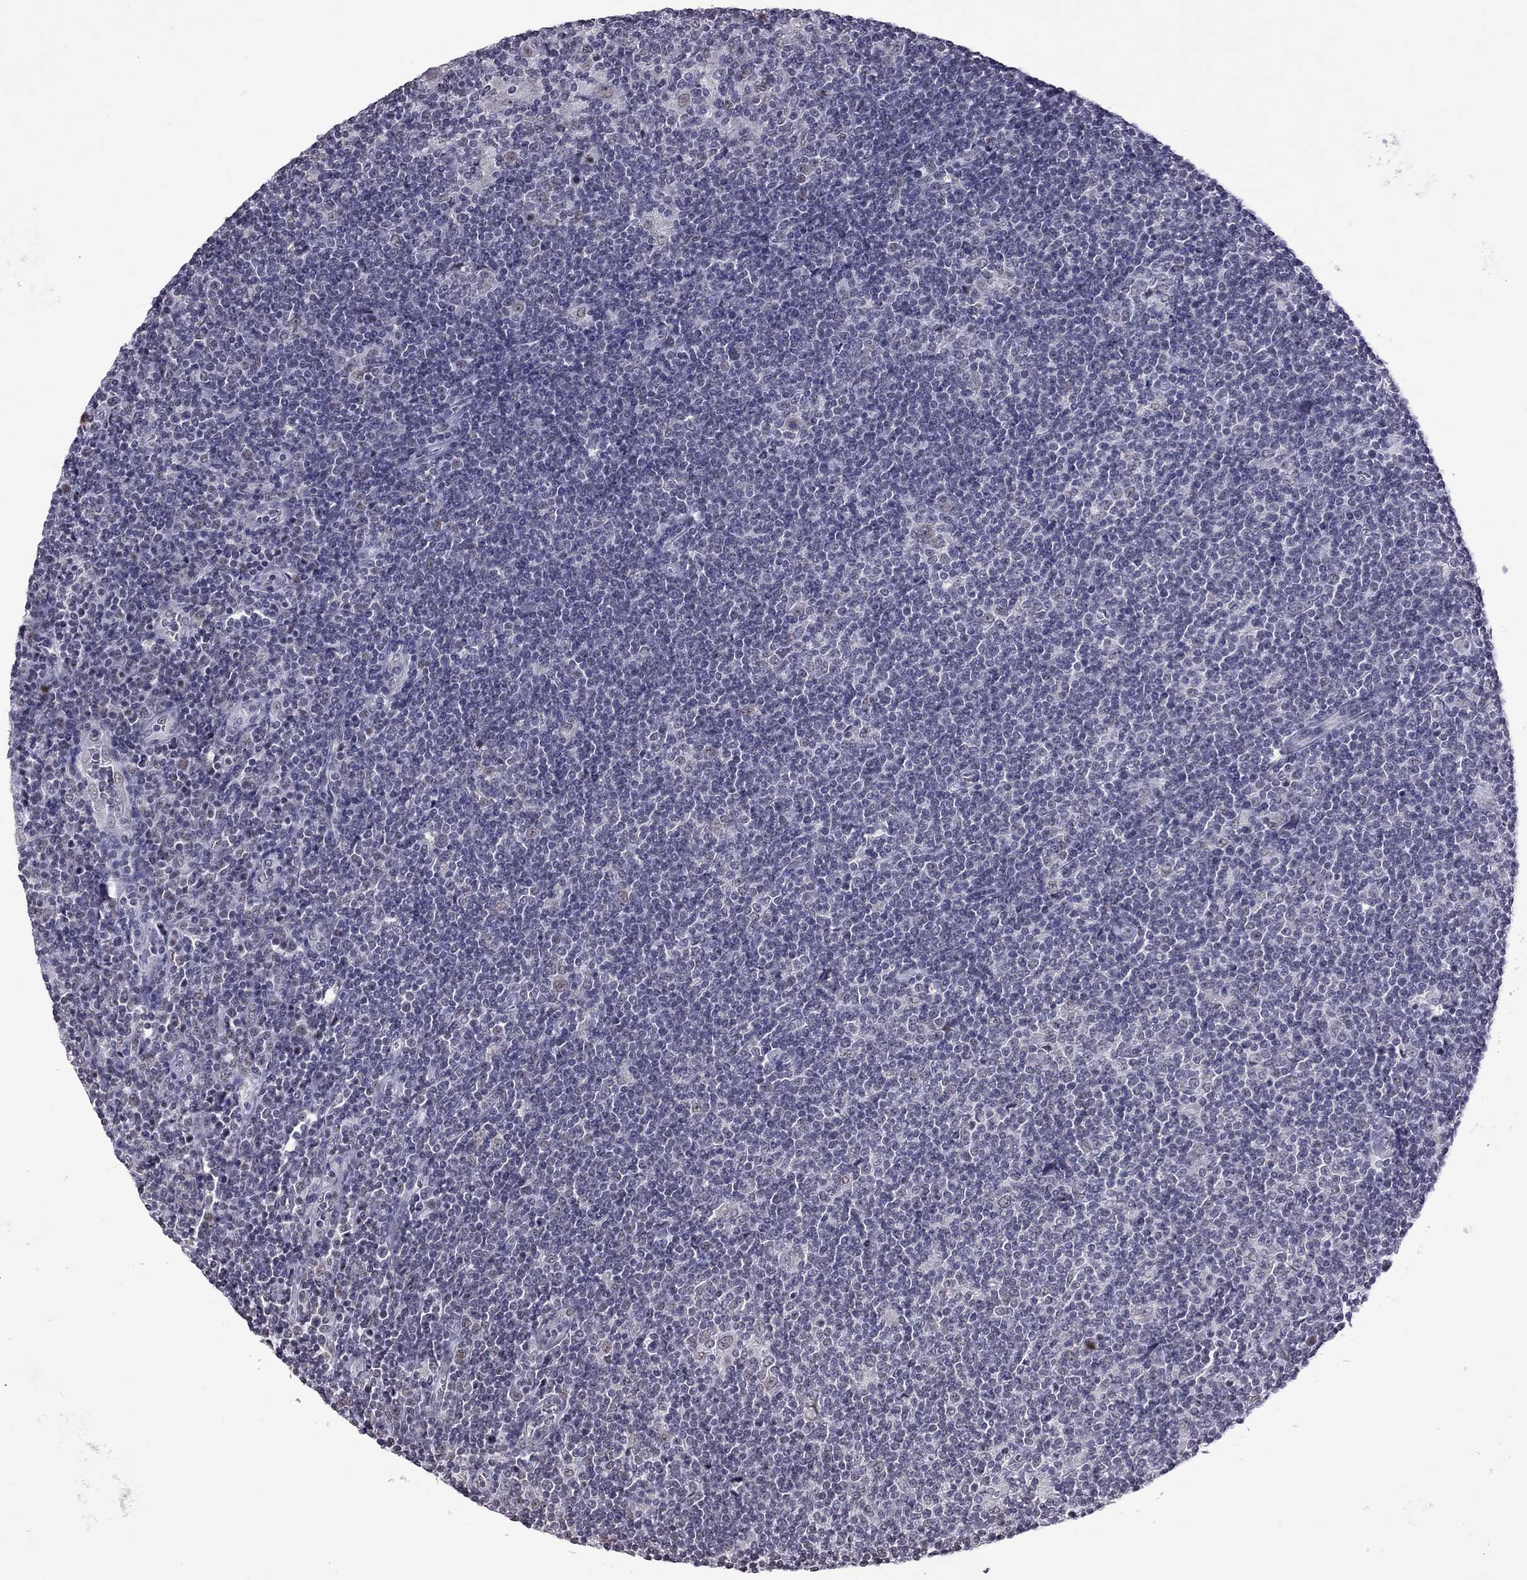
{"staining": {"intensity": "negative", "quantity": "none", "location": "none"}, "tissue": "lymphoma", "cell_type": "Tumor cells", "image_type": "cancer", "snomed": [{"axis": "morphology", "description": "Hodgkin's disease, NOS"}, {"axis": "topography", "description": "Lymph node"}], "caption": "Immunohistochemical staining of human Hodgkin's disease shows no significant staining in tumor cells.", "gene": "PPP1R3A", "patient": {"sex": "male", "age": 40}}